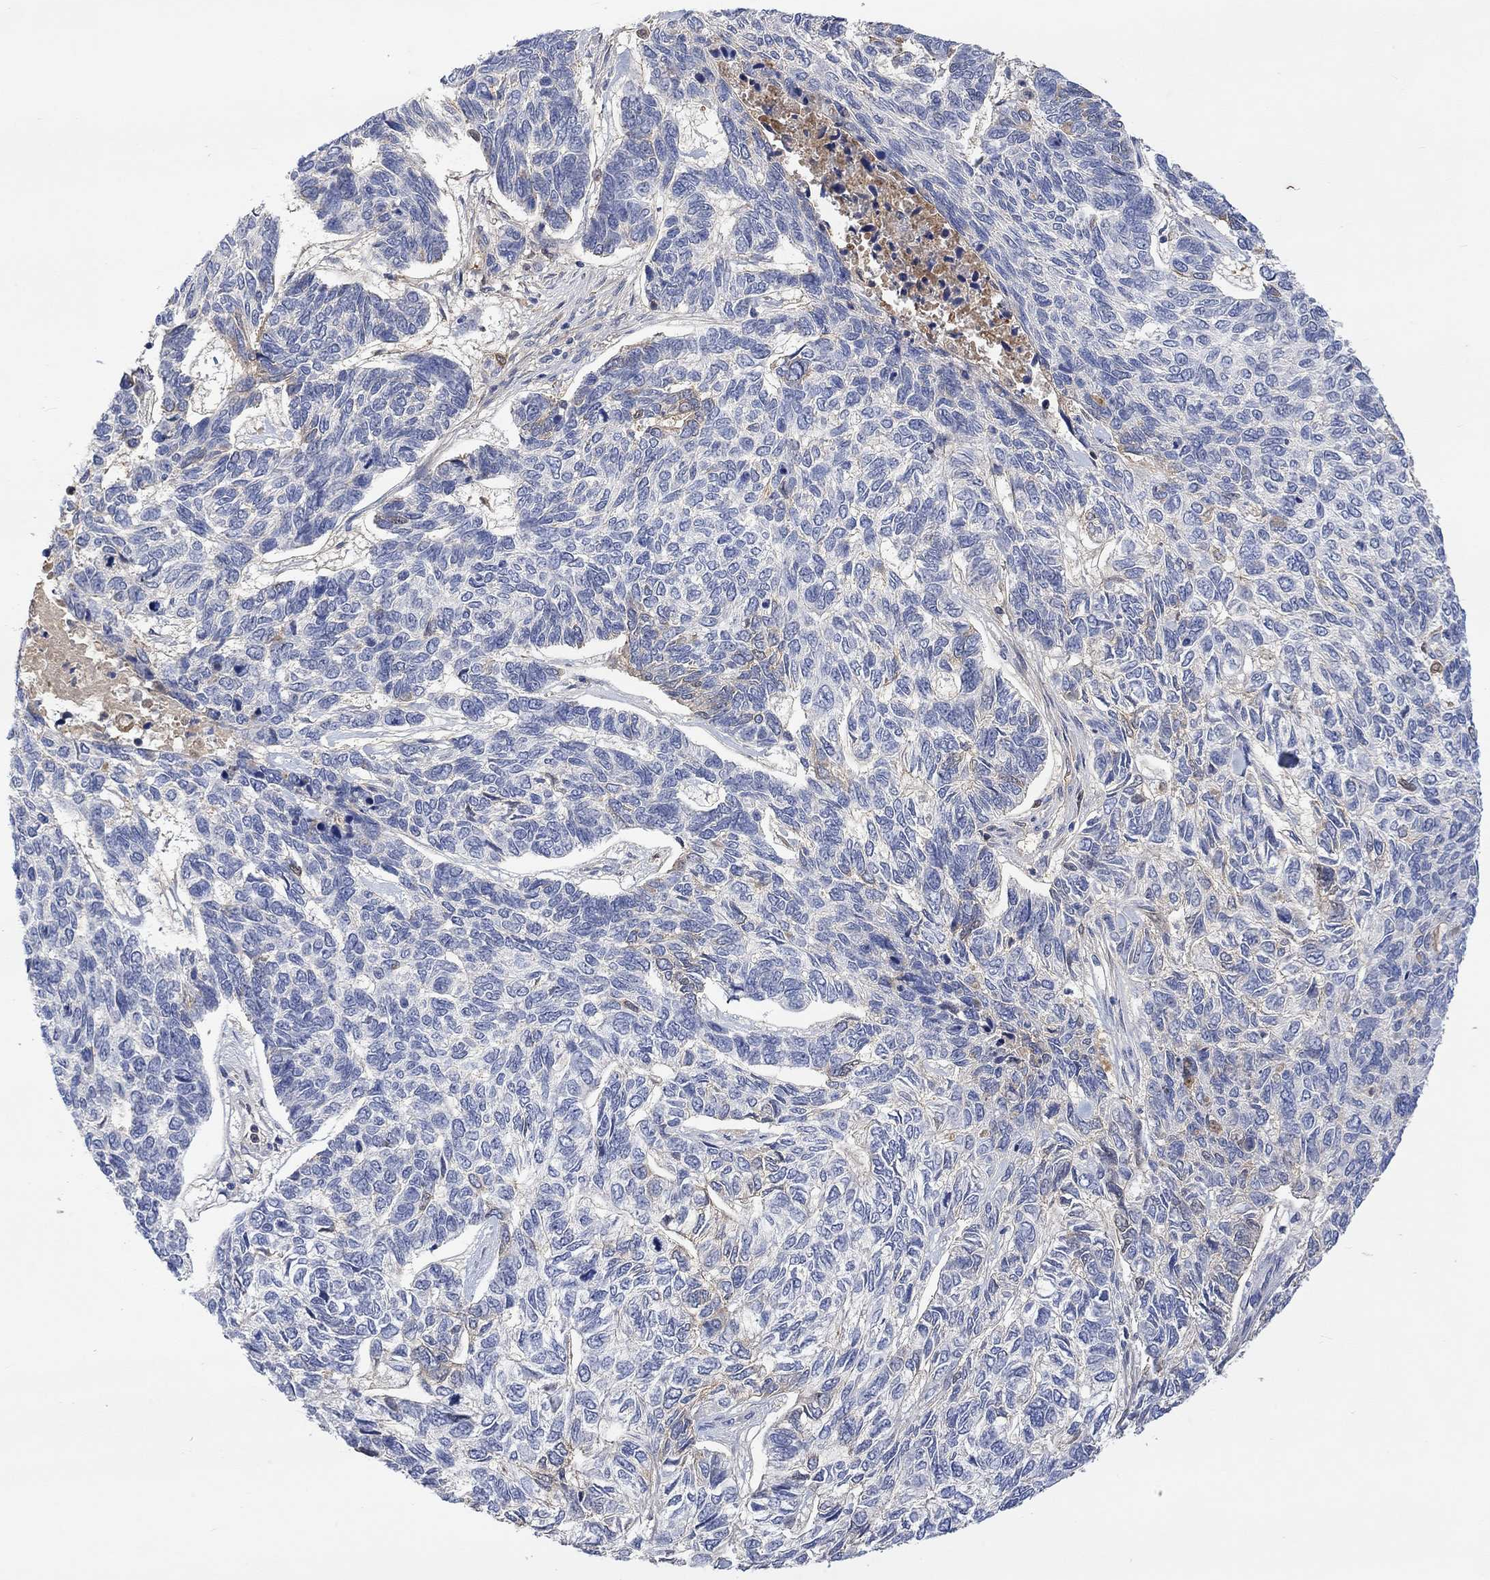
{"staining": {"intensity": "negative", "quantity": "none", "location": "none"}, "tissue": "skin cancer", "cell_type": "Tumor cells", "image_type": "cancer", "snomed": [{"axis": "morphology", "description": "Basal cell carcinoma"}, {"axis": "topography", "description": "Skin"}], "caption": "A high-resolution histopathology image shows immunohistochemistry staining of skin cancer, which shows no significant expression in tumor cells.", "gene": "MSTN", "patient": {"sex": "female", "age": 65}}